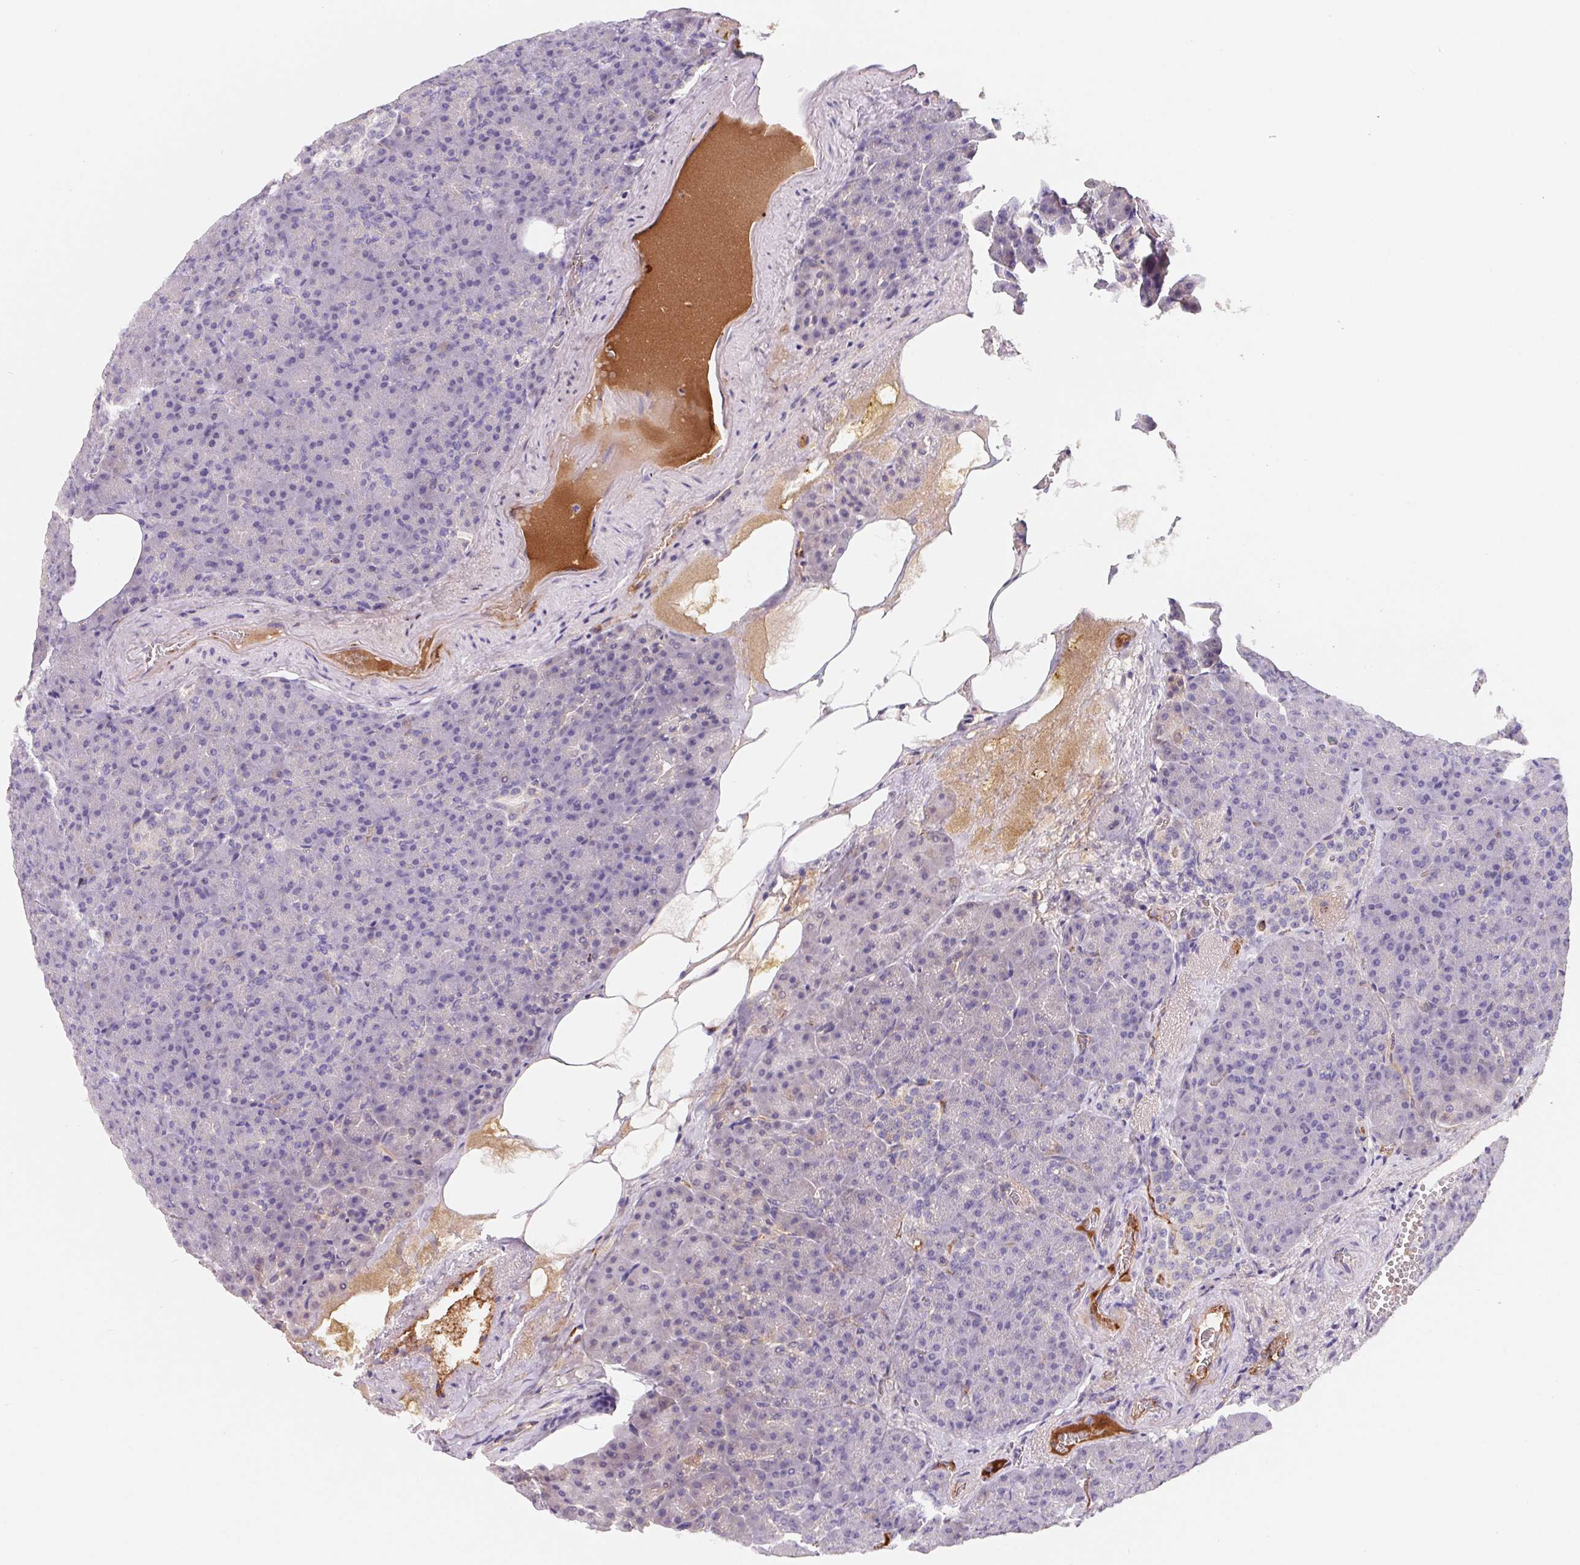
{"staining": {"intensity": "negative", "quantity": "none", "location": "none"}, "tissue": "pancreas", "cell_type": "Exocrine glandular cells", "image_type": "normal", "snomed": [{"axis": "morphology", "description": "Normal tissue, NOS"}, {"axis": "topography", "description": "Pancreas"}], "caption": "High magnification brightfield microscopy of normal pancreas stained with DAB (brown) and counterstained with hematoxylin (blue): exocrine glandular cells show no significant staining. (DAB immunohistochemistry, high magnification).", "gene": "LPA", "patient": {"sex": "female", "age": 74}}